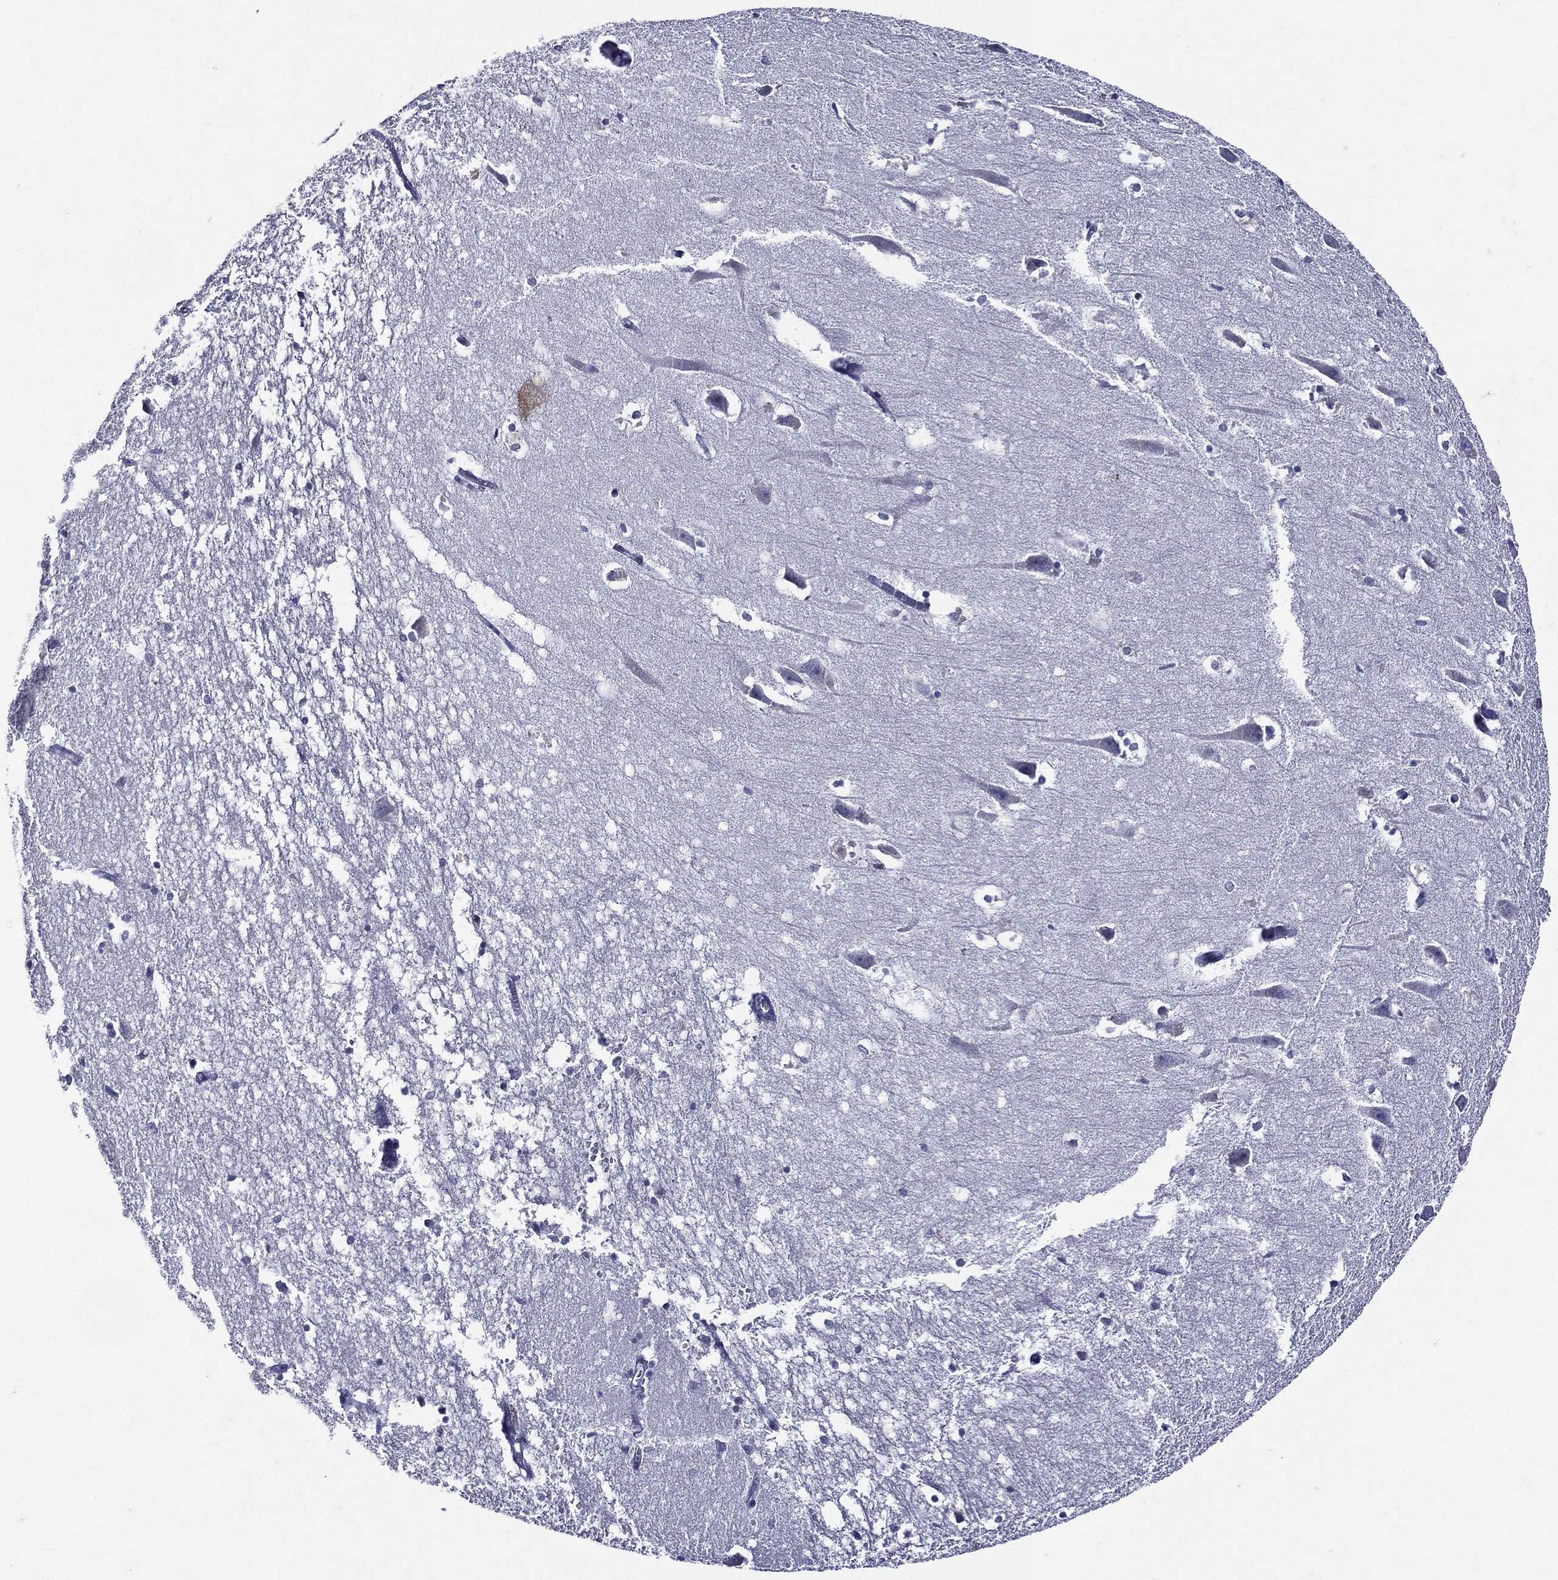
{"staining": {"intensity": "negative", "quantity": "none", "location": "none"}, "tissue": "hippocampus", "cell_type": "Glial cells", "image_type": "normal", "snomed": [{"axis": "morphology", "description": "Normal tissue, NOS"}, {"axis": "topography", "description": "Lateral ventricle wall"}, {"axis": "topography", "description": "Hippocampus"}], "caption": "The immunohistochemistry (IHC) histopathology image has no significant expression in glial cells of hippocampus. (Brightfield microscopy of DAB immunohistochemistry (IHC) at high magnification).", "gene": "TGM1", "patient": {"sex": "female", "age": 63}}